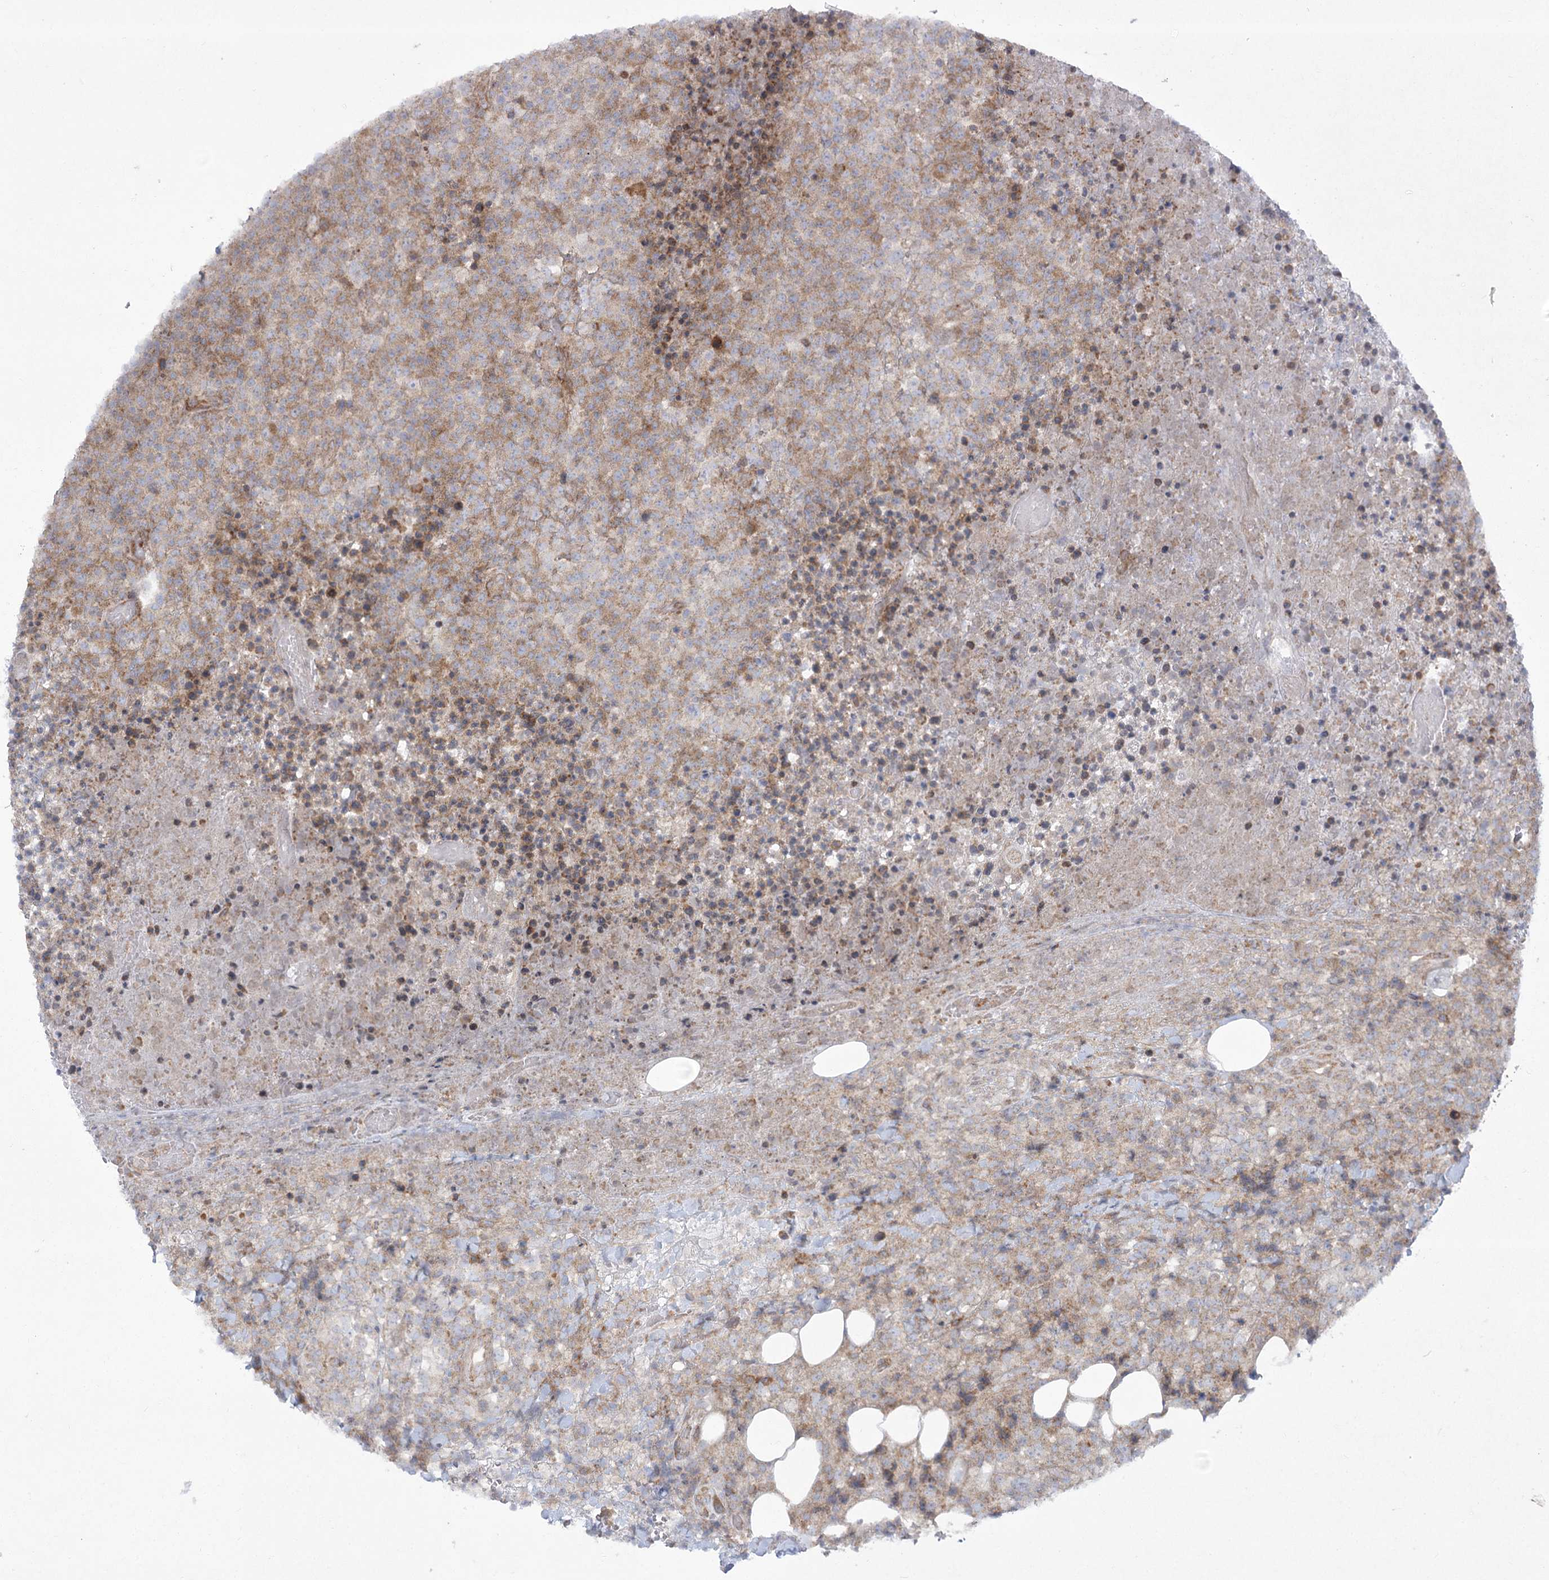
{"staining": {"intensity": "moderate", "quantity": "25%-75%", "location": "cytoplasmic/membranous"}, "tissue": "lymphoma", "cell_type": "Tumor cells", "image_type": "cancer", "snomed": [{"axis": "morphology", "description": "Malignant lymphoma, non-Hodgkin's type, High grade"}, {"axis": "topography", "description": "Lymph node"}], "caption": "Protein expression by immunohistochemistry (IHC) reveals moderate cytoplasmic/membranous staining in approximately 25%-75% of tumor cells in high-grade malignant lymphoma, non-Hodgkin's type.", "gene": "CAMTA1", "patient": {"sex": "male", "age": 13}}